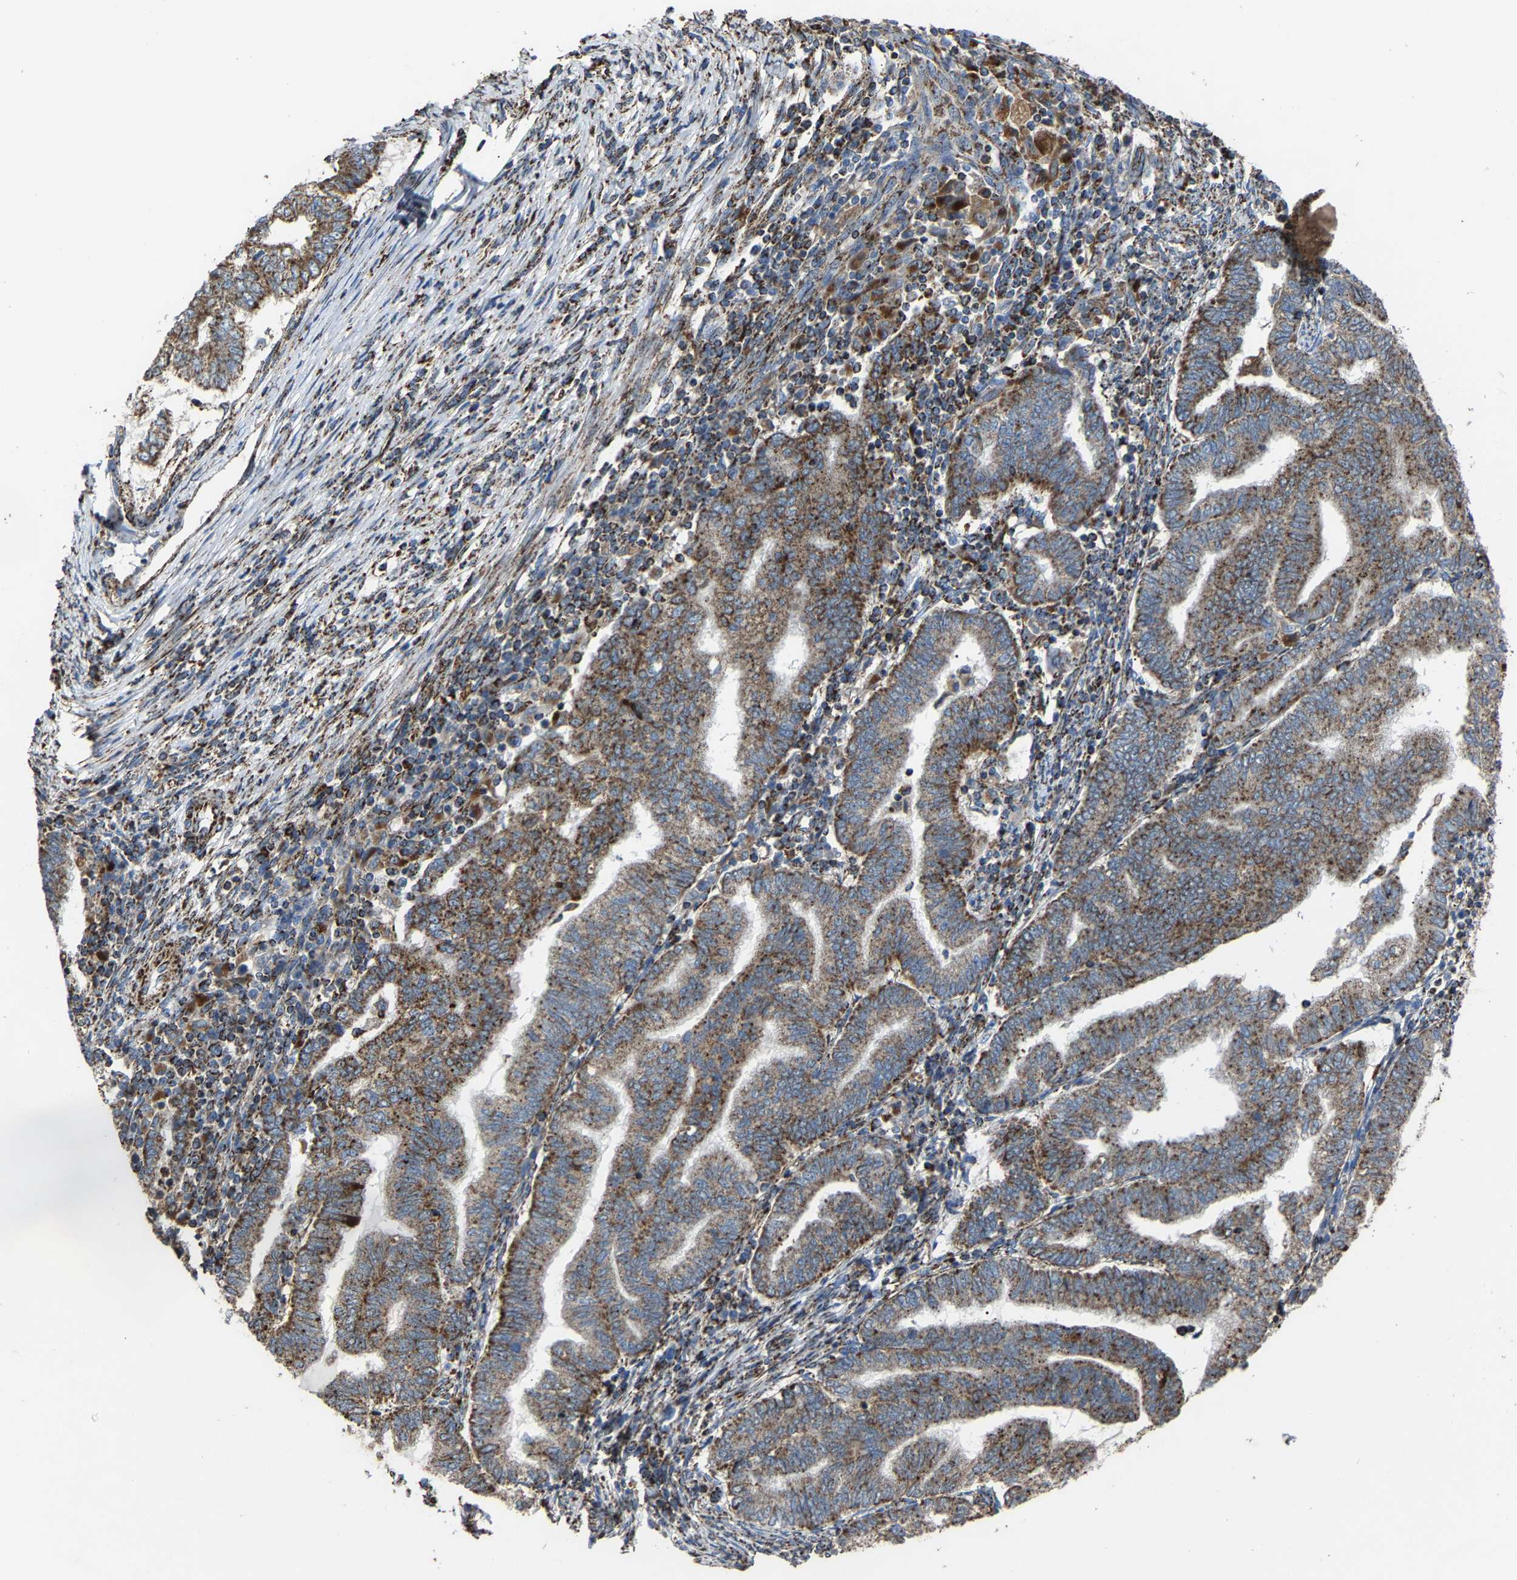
{"staining": {"intensity": "strong", "quantity": ">75%", "location": "cytoplasmic/membranous"}, "tissue": "endometrial cancer", "cell_type": "Tumor cells", "image_type": "cancer", "snomed": [{"axis": "morphology", "description": "Polyp, NOS"}, {"axis": "morphology", "description": "Adenocarcinoma, NOS"}, {"axis": "morphology", "description": "Adenoma, NOS"}, {"axis": "topography", "description": "Endometrium"}], "caption": "Protein expression analysis of endometrial polyp displays strong cytoplasmic/membranous staining in about >75% of tumor cells.", "gene": "NDUFV3", "patient": {"sex": "female", "age": 79}}